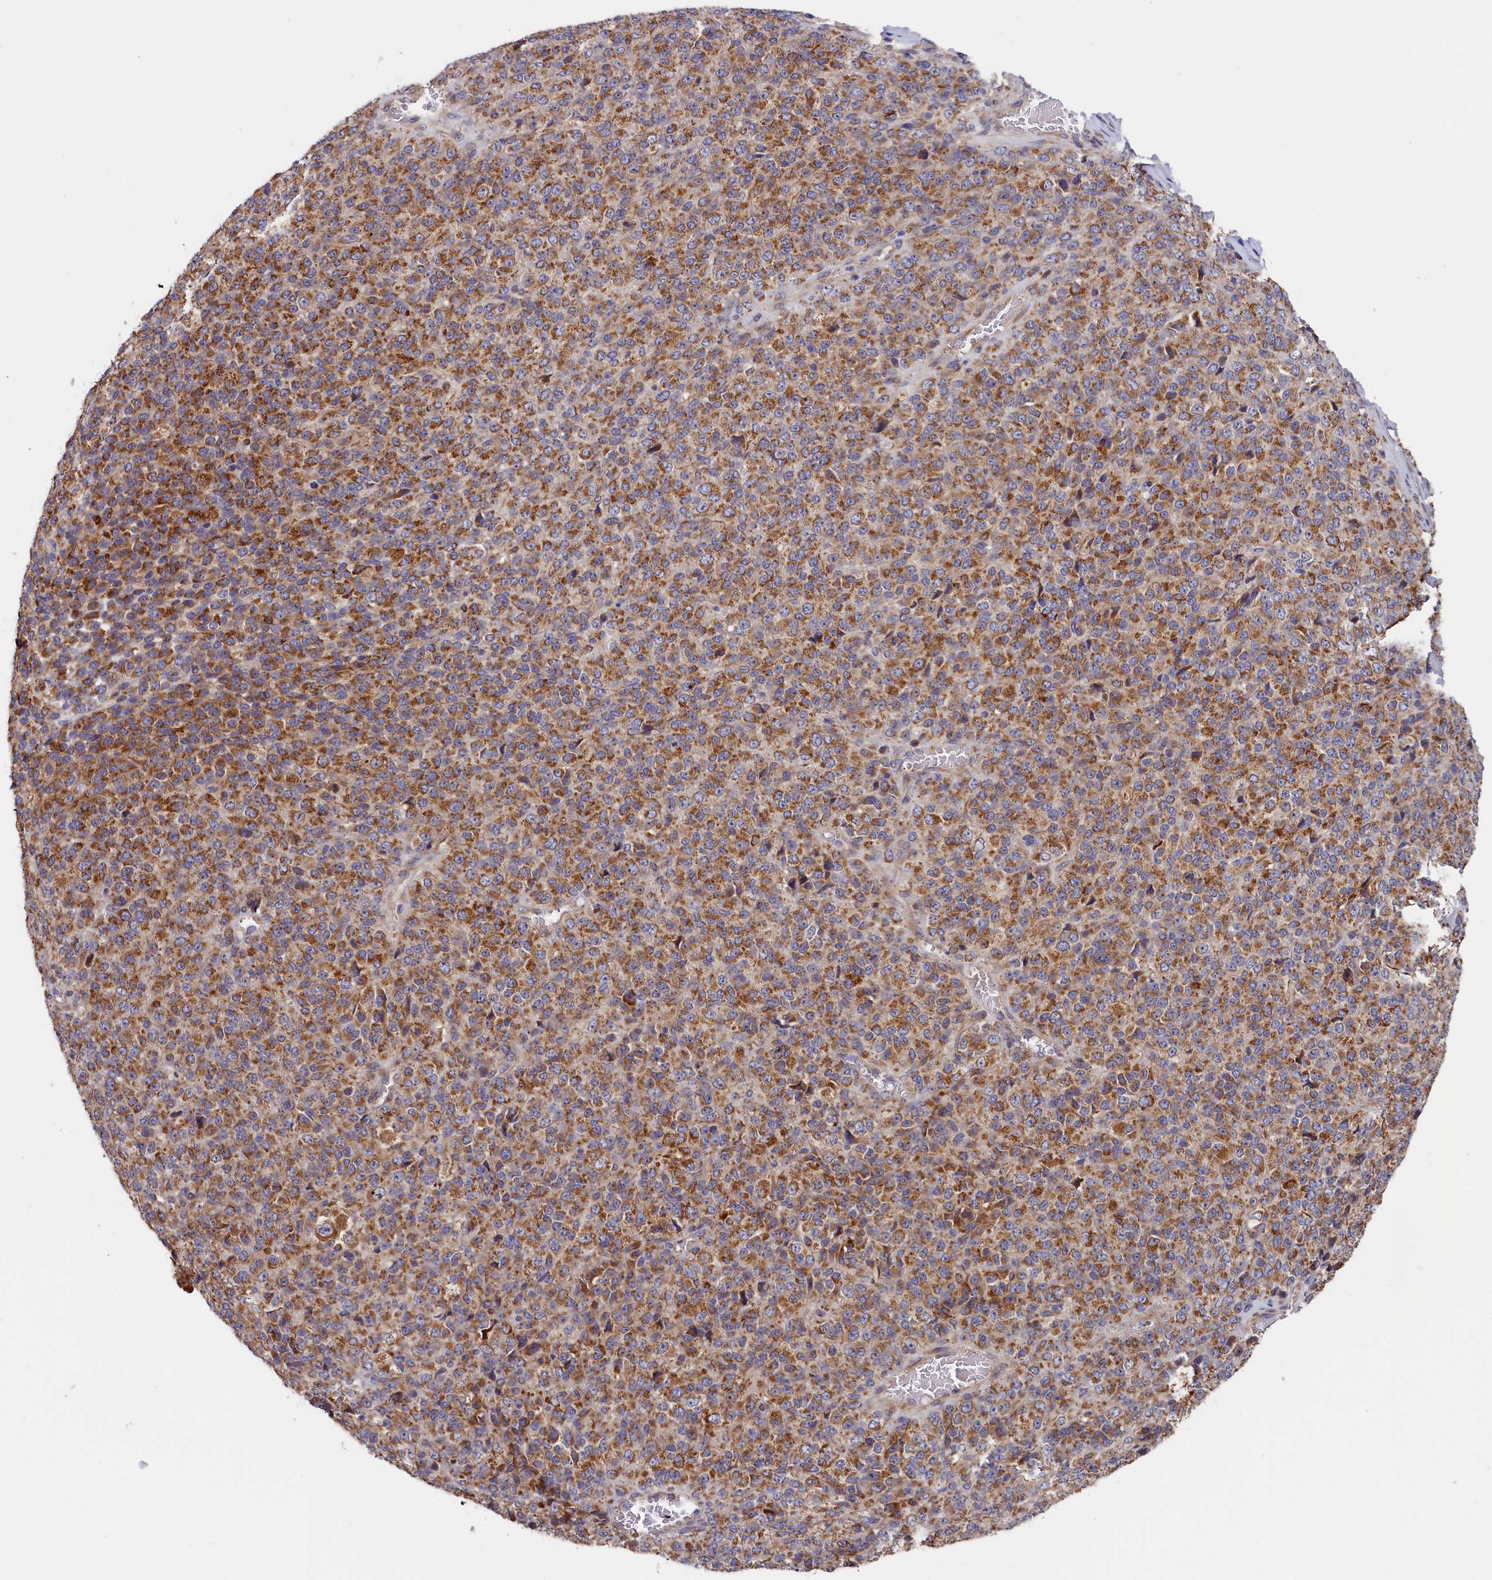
{"staining": {"intensity": "moderate", "quantity": ">75%", "location": "cytoplasmic/membranous"}, "tissue": "melanoma", "cell_type": "Tumor cells", "image_type": "cancer", "snomed": [{"axis": "morphology", "description": "Malignant melanoma, Metastatic site"}, {"axis": "topography", "description": "Brain"}], "caption": "Protein expression analysis of human melanoma reveals moderate cytoplasmic/membranous expression in approximately >75% of tumor cells.", "gene": "CEP44", "patient": {"sex": "female", "age": 56}}